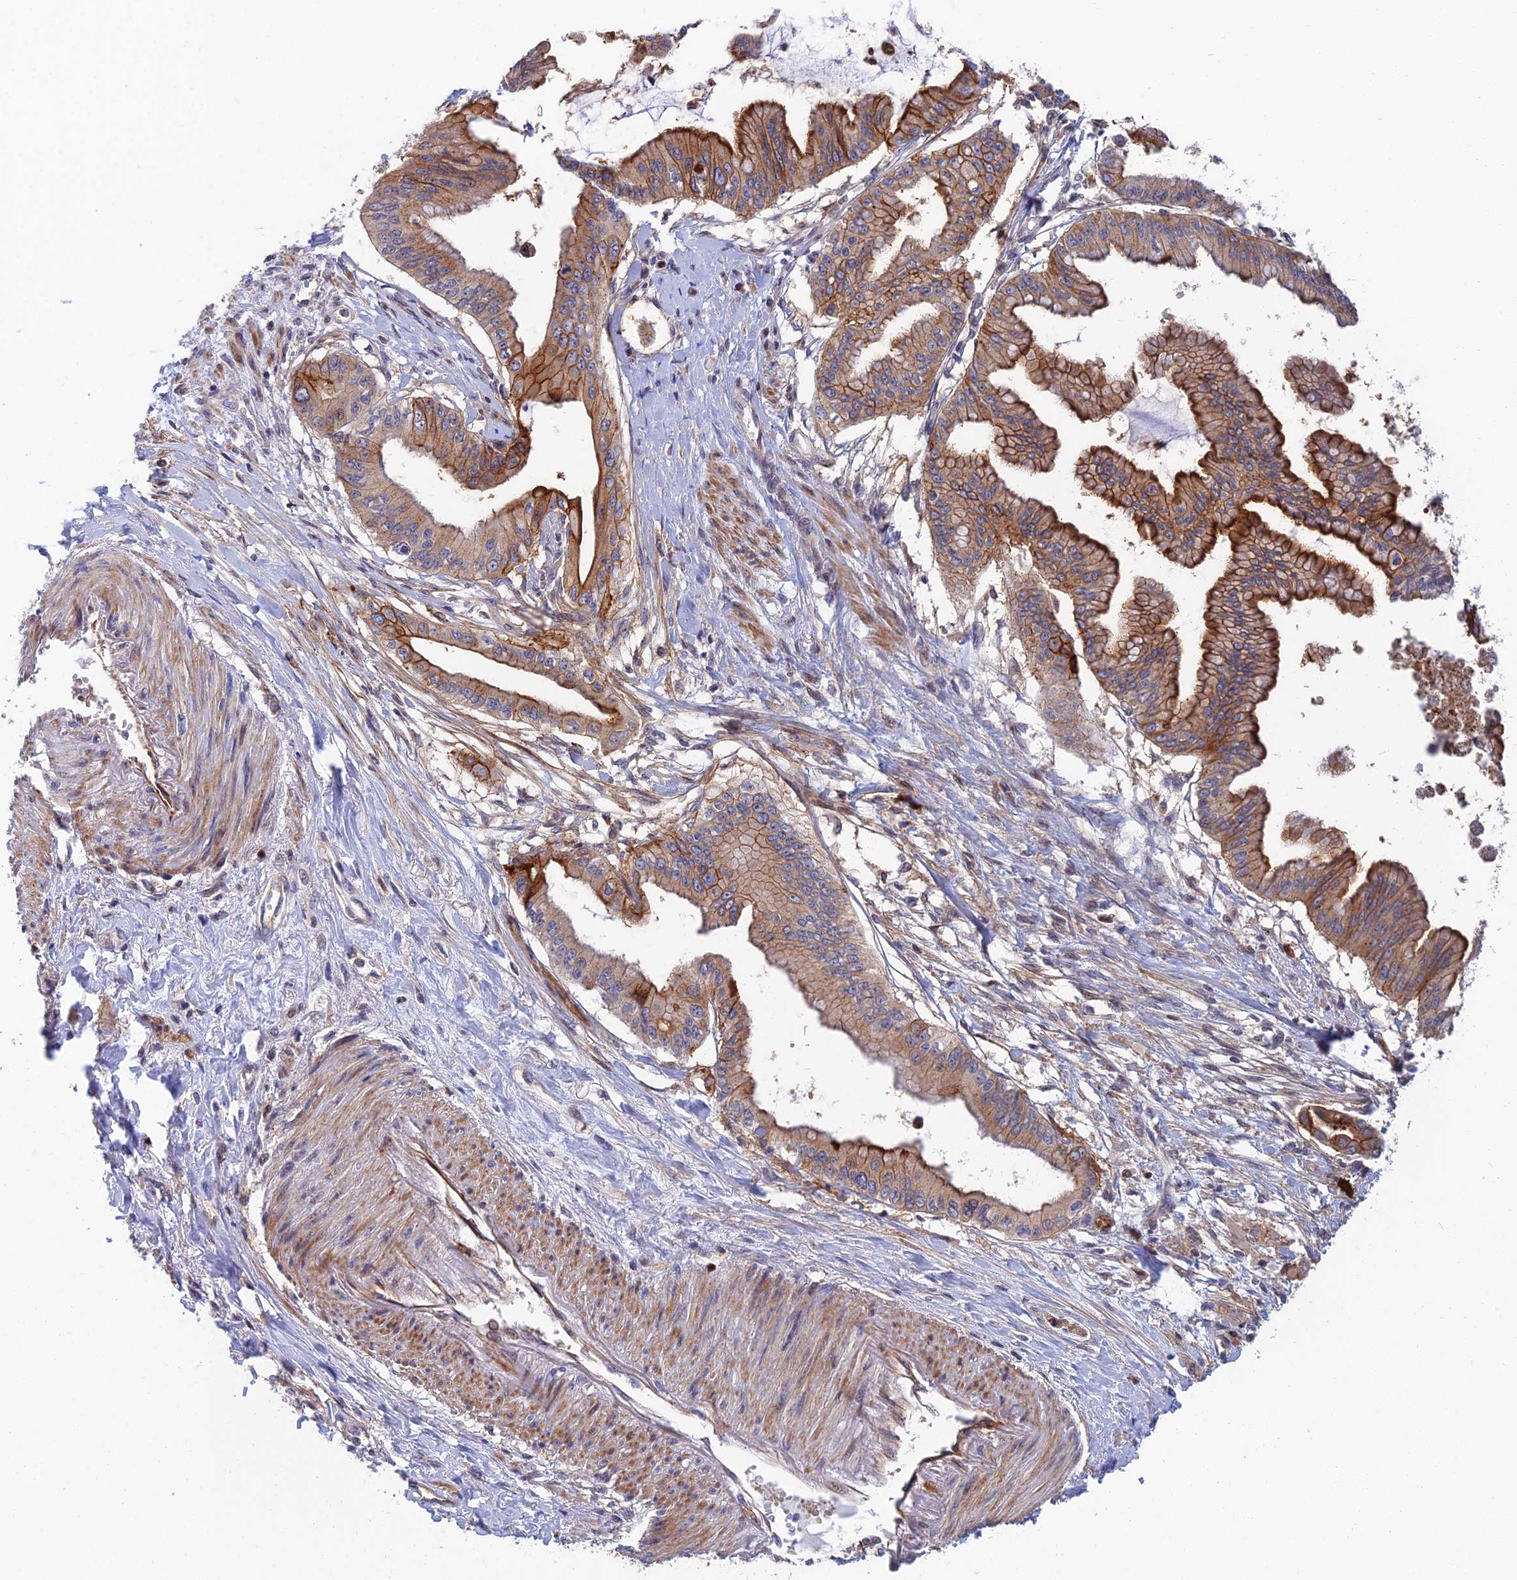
{"staining": {"intensity": "moderate", "quantity": ">75%", "location": "cytoplasmic/membranous"}, "tissue": "pancreatic cancer", "cell_type": "Tumor cells", "image_type": "cancer", "snomed": [{"axis": "morphology", "description": "Adenocarcinoma, NOS"}, {"axis": "topography", "description": "Pancreas"}], "caption": "IHC photomicrograph of human pancreatic cancer stained for a protein (brown), which exhibits medium levels of moderate cytoplasmic/membranous staining in approximately >75% of tumor cells.", "gene": "TRIM43B", "patient": {"sex": "male", "age": 46}}